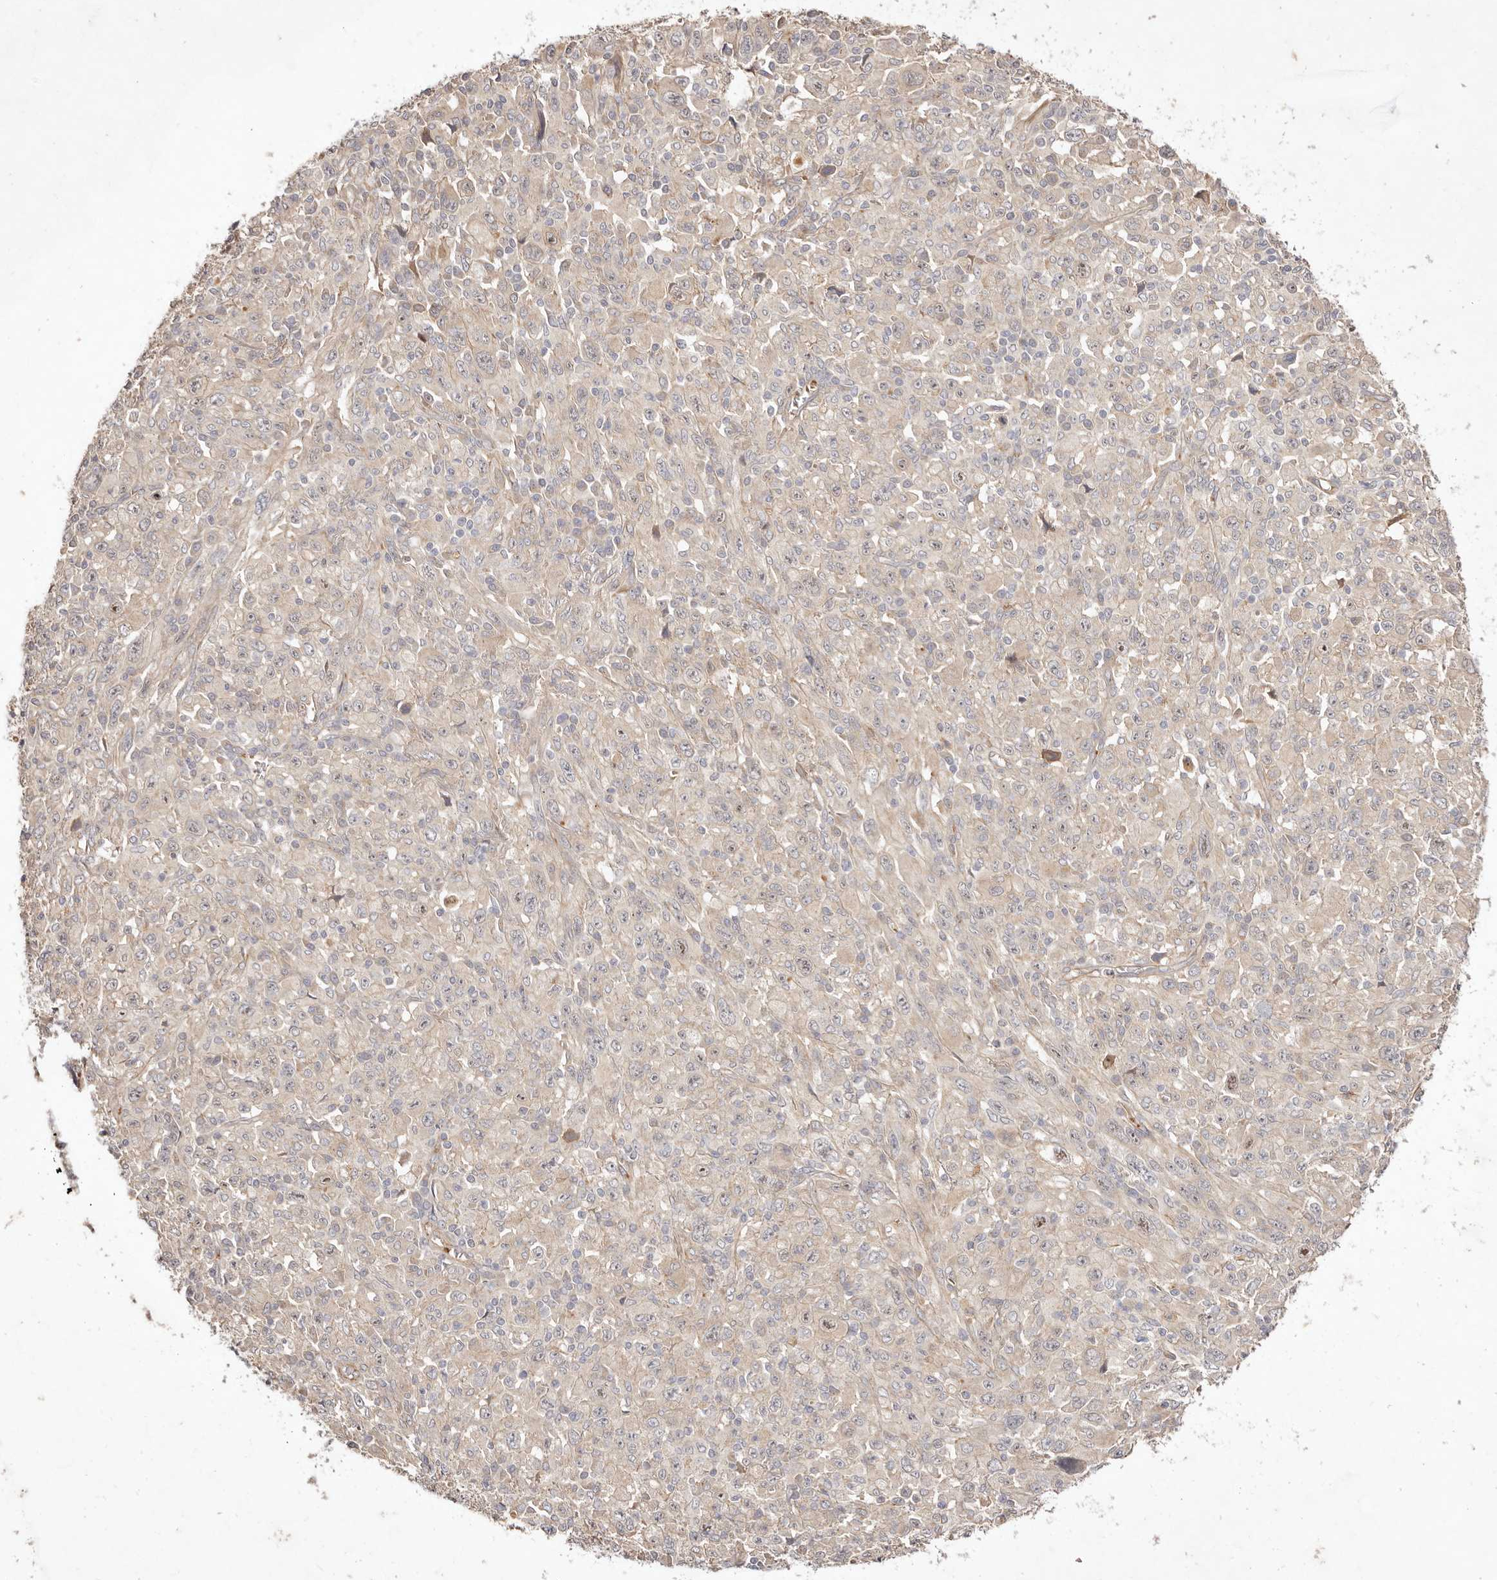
{"staining": {"intensity": "negative", "quantity": "none", "location": "none"}, "tissue": "melanoma", "cell_type": "Tumor cells", "image_type": "cancer", "snomed": [{"axis": "morphology", "description": "Malignant melanoma, Metastatic site"}, {"axis": "topography", "description": "Skin"}], "caption": "Tumor cells are negative for protein expression in human melanoma. (Stains: DAB immunohistochemistry with hematoxylin counter stain, Microscopy: brightfield microscopy at high magnification).", "gene": "MTMR11", "patient": {"sex": "female", "age": 56}}